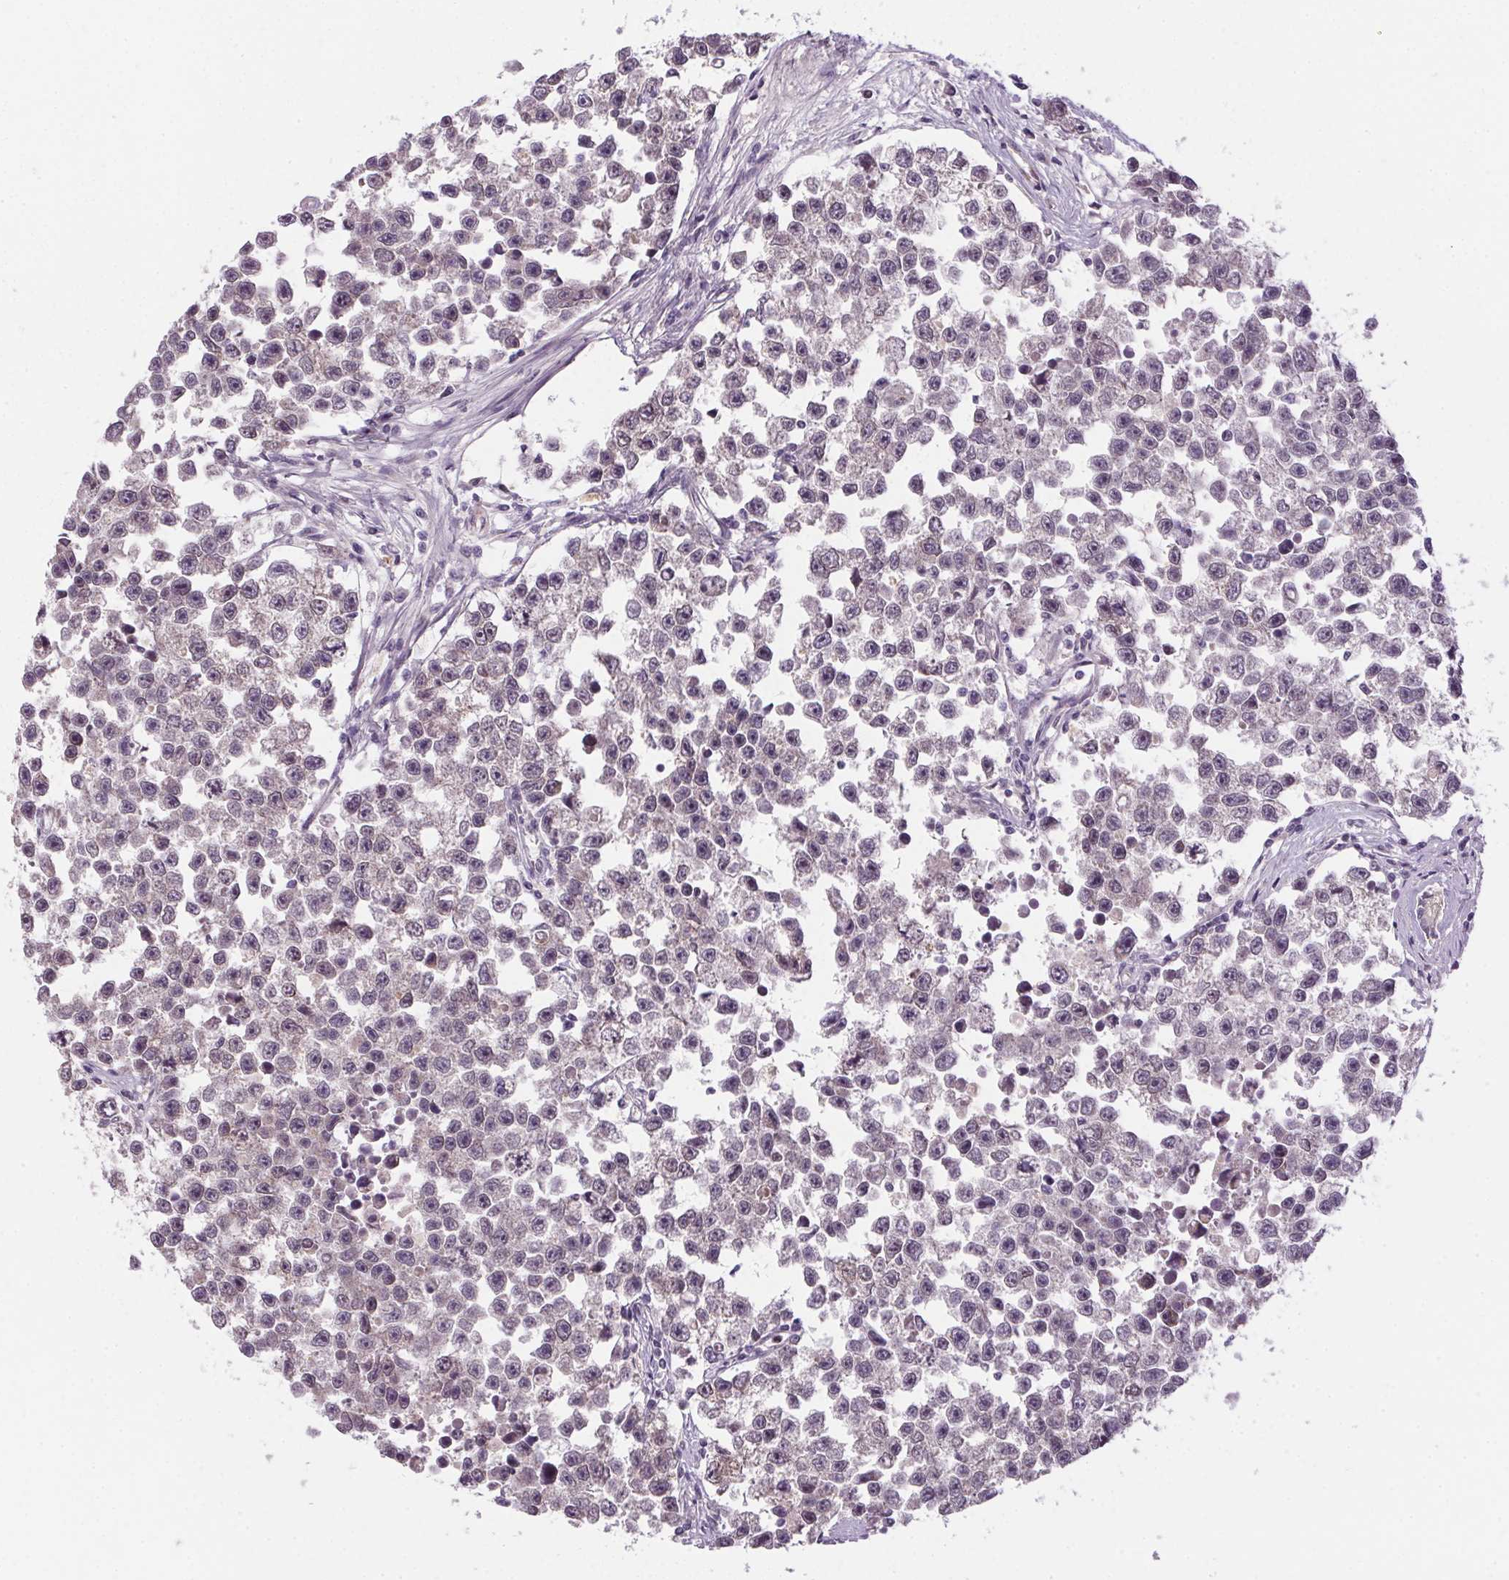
{"staining": {"intensity": "negative", "quantity": "none", "location": "none"}, "tissue": "testis cancer", "cell_type": "Tumor cells", "image_type": "cancer", "snomed": [{"axis": "morphology", "description": "Seminoma, NOS"}, {"axis": "topography", "description": "Testis"}], "caption": "Protein analysis of testis cancer exhibits no significant expression in tumor cells.", "gene": "CFAP92", "patient": {"sex": "male", "age": 26}}